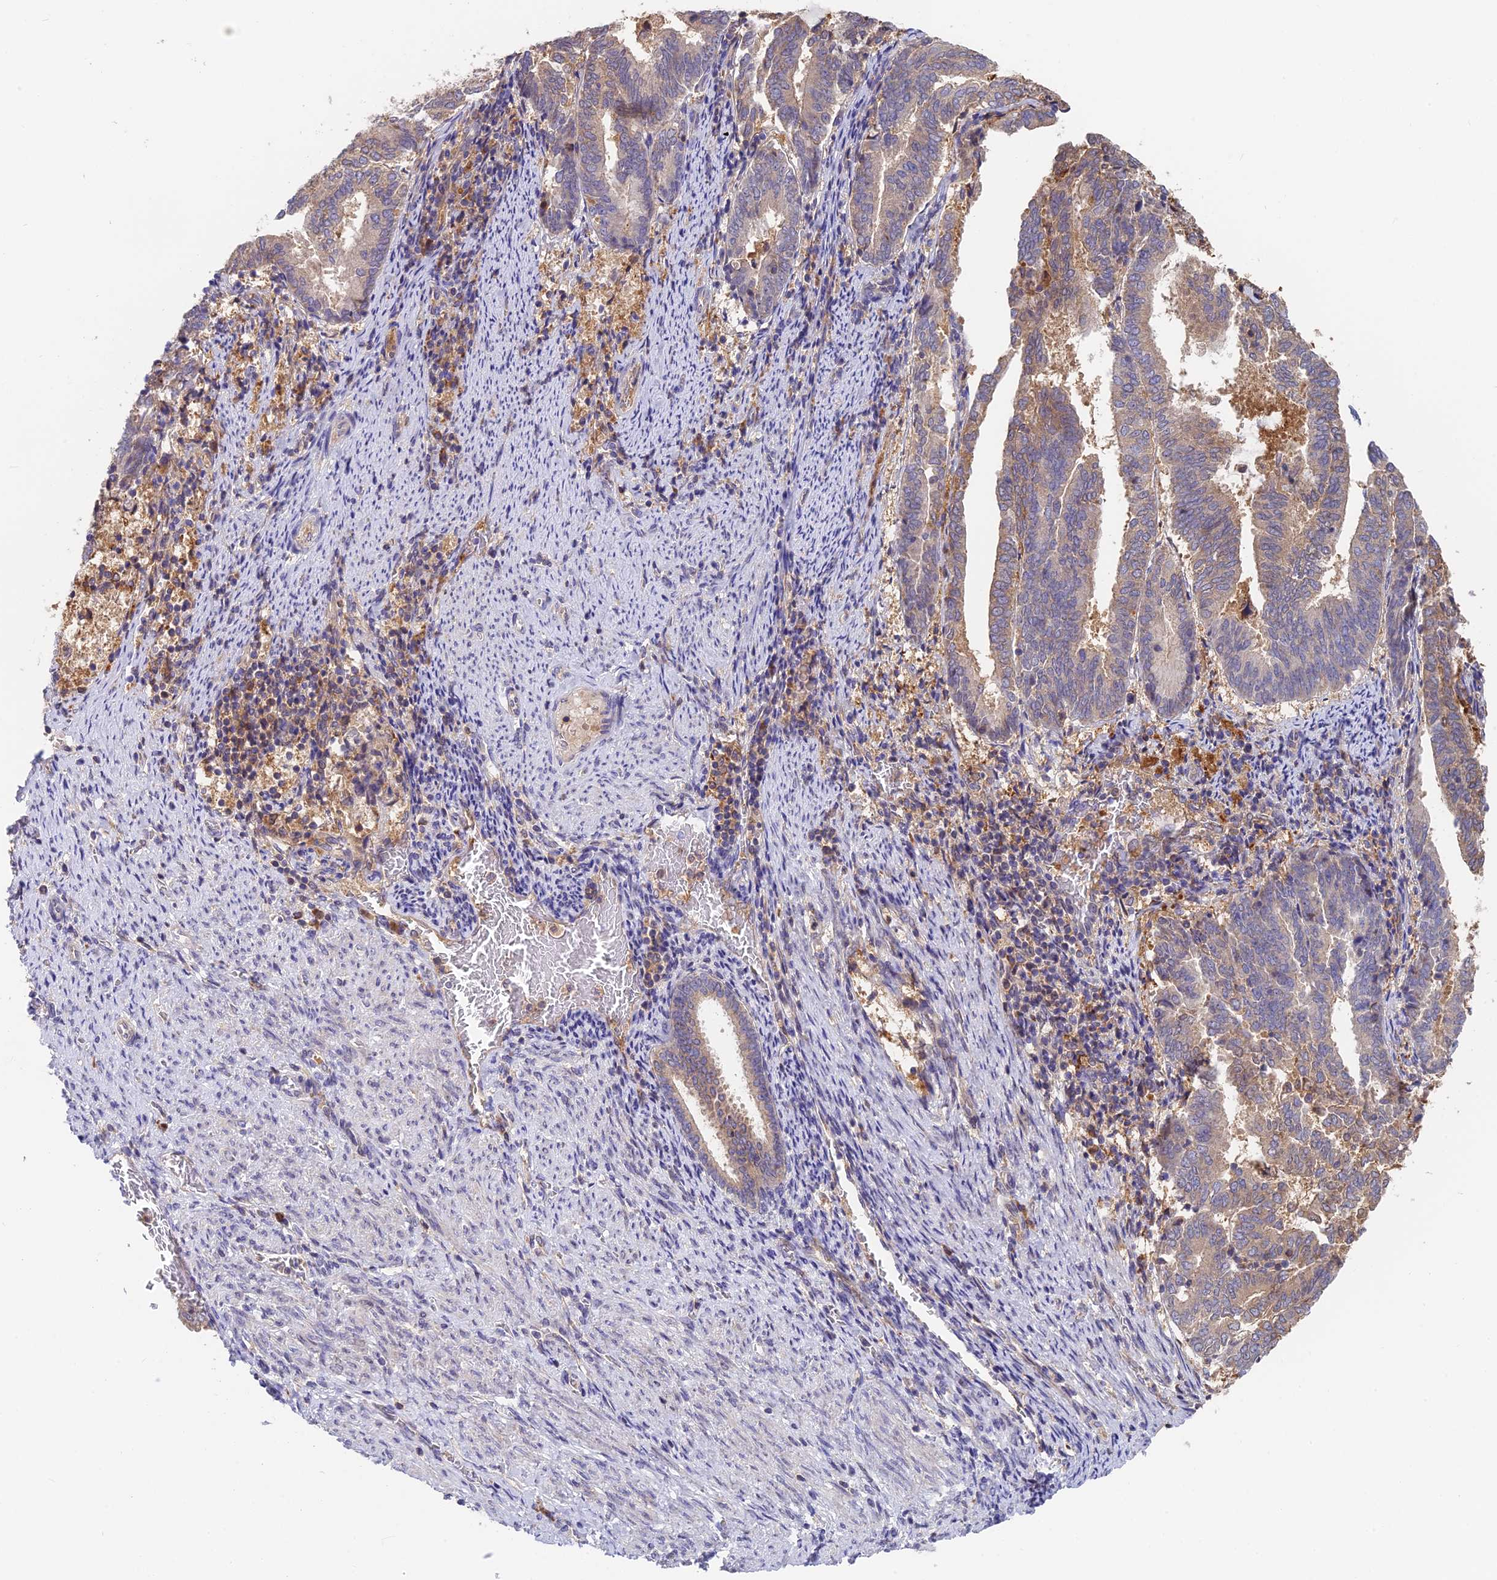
{"staining": {"intensity": "weak", "quantity": "25%-75%", "location": "cytoplasmic/membranous"}, "tissue": "endometrial cancer", "cell_type": "Tumor cells", "image_type": "cancer", "snomed": [{"axis": "morphology", "description": "Adenocarcinoma, NOS"}, {"axis": "topography", "description": "Endometrium"}], "caption": "Brown immunohistochemical staining in human adenocarcinoma (endometrial) reveals weak cytoplasmic/membranous positivity in about 25%-75% of tumor cells. (DAB (3,3'-diaminobenzidine) IHC, brown staining for protein, blue staining for nuclei).", "gene": "IPO5", "patient": {"sex": "female", "age": 80}}